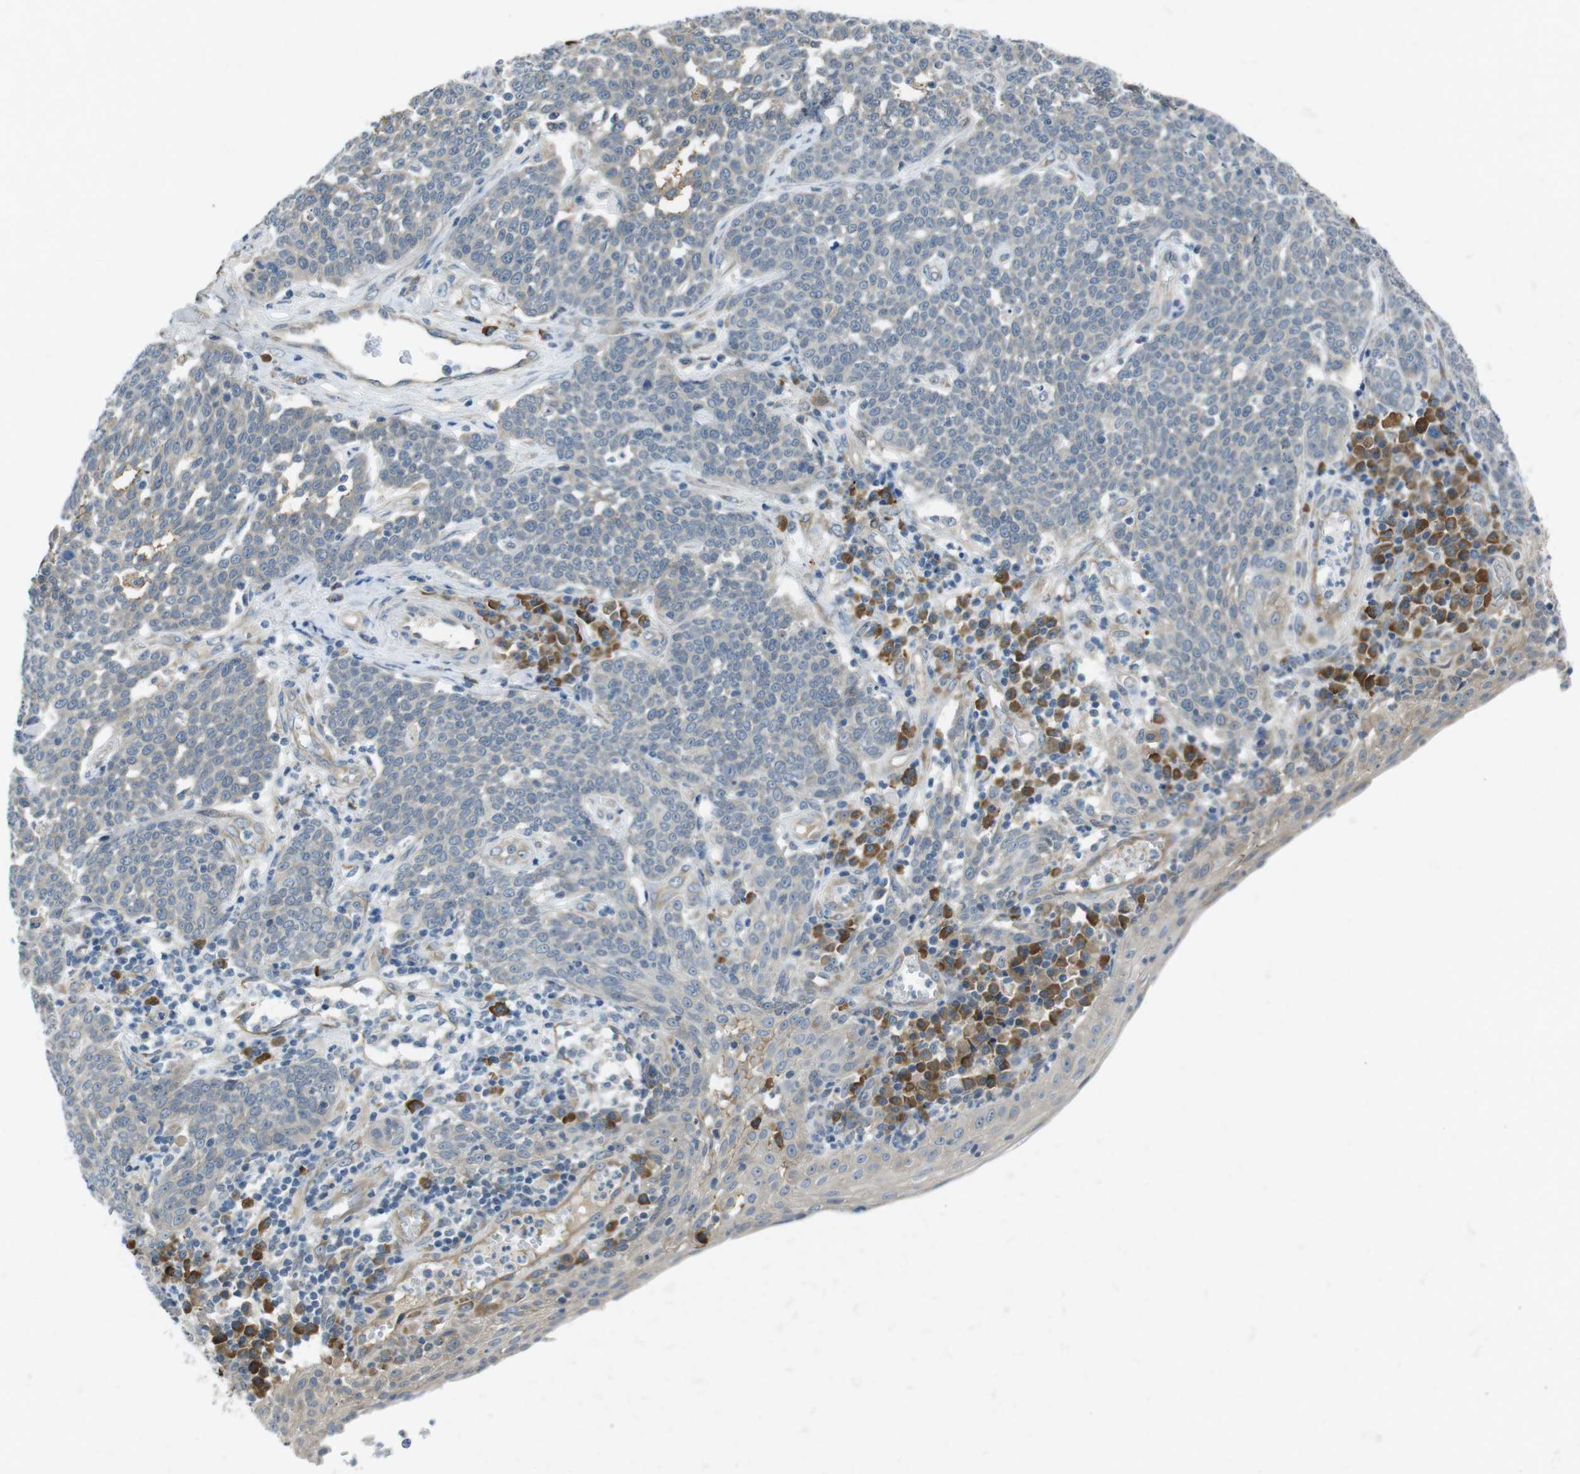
{"staining": {"intensity": "negative", "quantity": "none", "location": "none"}, "tissue": "cervical cancer", "cell_type": "Tumor cells", "image_type": "cancer", "snomed": [{"axis": "morphology", "description": "Squamous cell carcinoma, NOS"}, {"axis": "topography", "description": "Cervix"}], "caption": "High magnification brightfield microscopy of cervical cancer stained with DAB (brown) and counterstained with hematoxylin (blue): tumor cells show no significant staining. Brightfield microscopy of immunohistochemistry (IHC) stained with DAB (brown) and hematoxylin (blue), captured at high magnification.", "gene": "FLCN", "patient": {"sex": "female", "age": 34}}